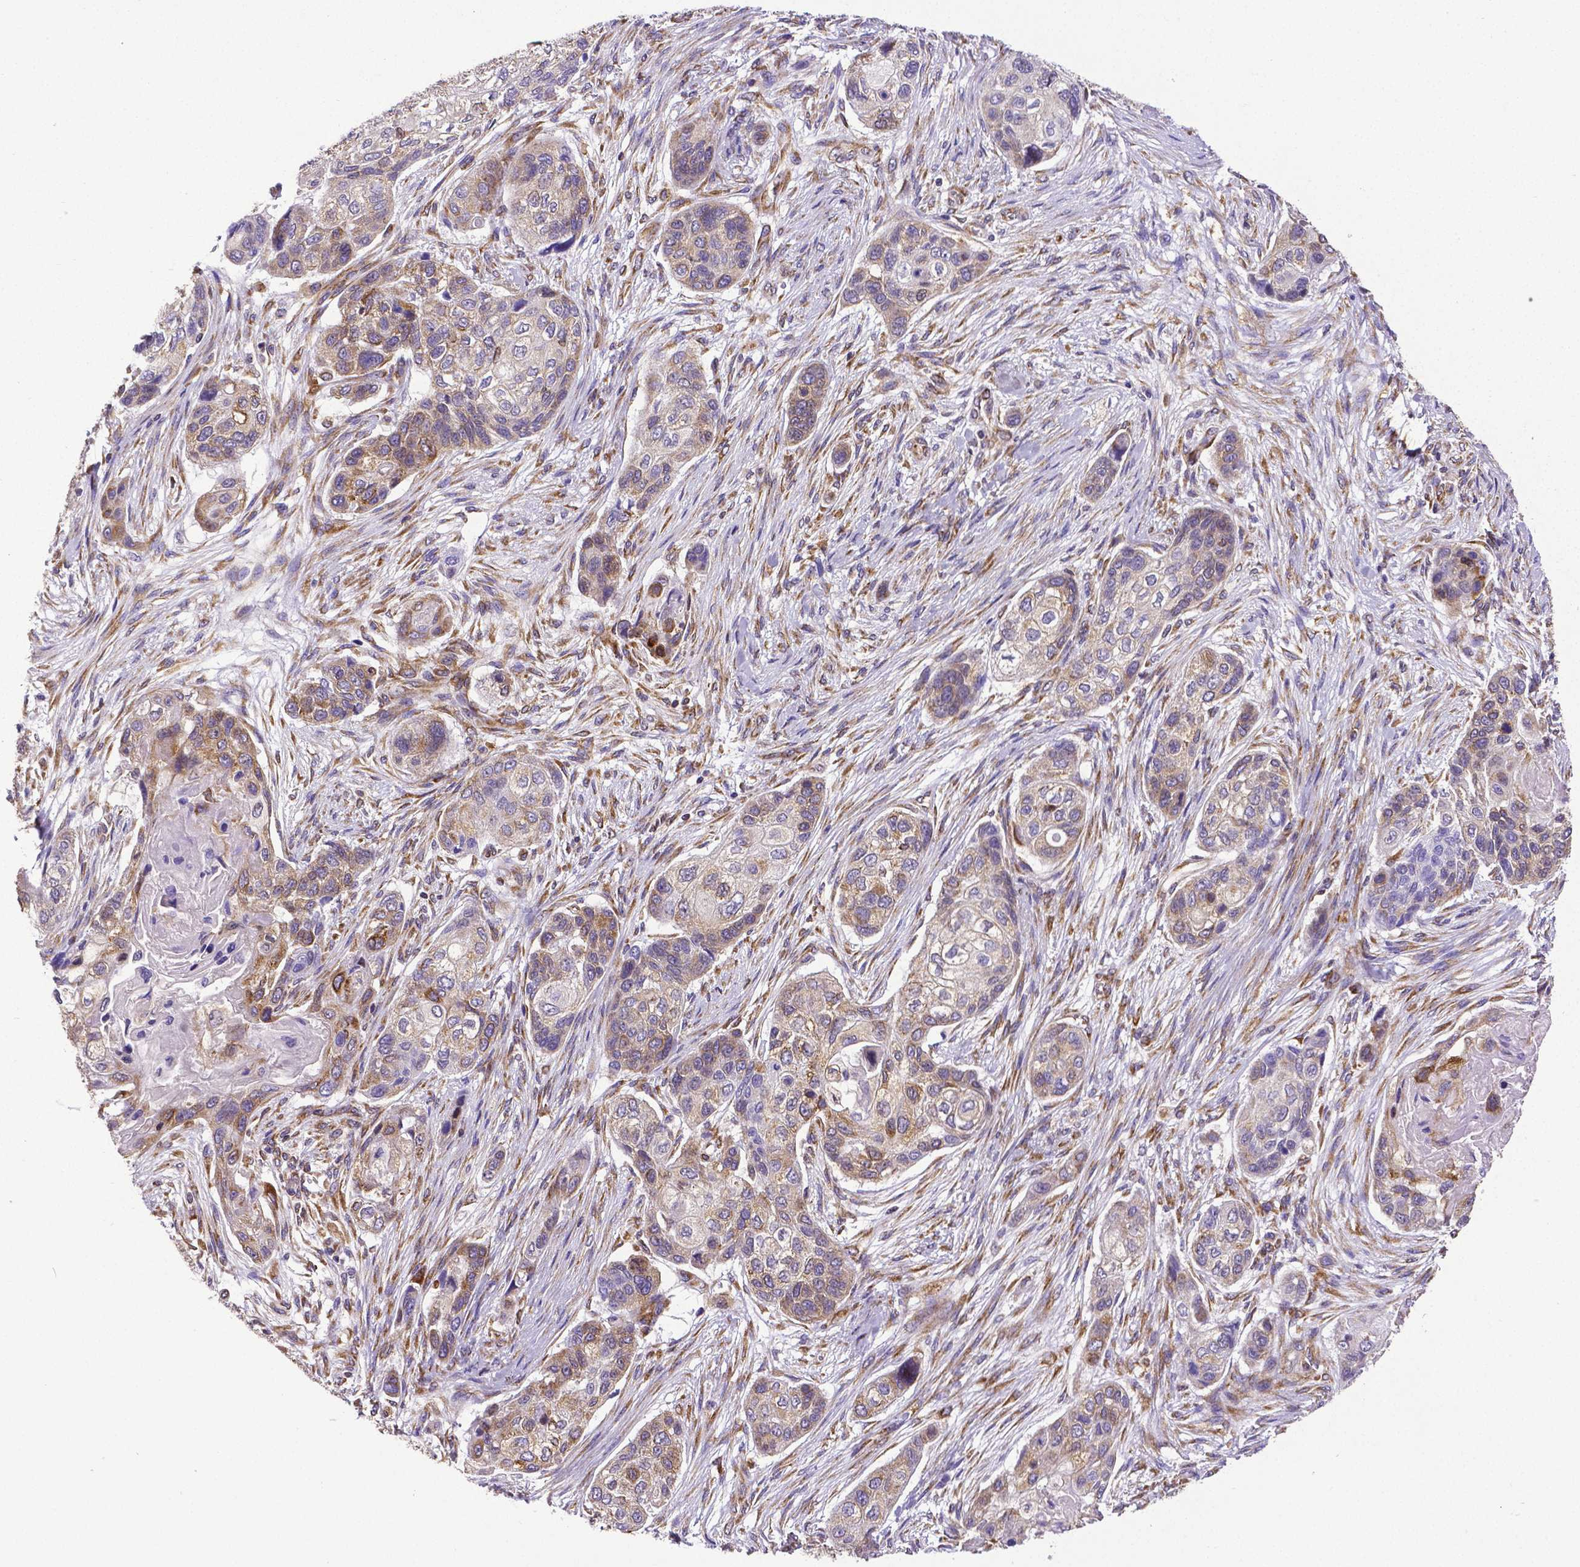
{"staining": {"intensity": "moderate", "quantity": "<25%", "location": "cytoplasmic/membranous"}, "tissue": "lung cancer", "cell_type": "Tumor cells", "image_type": "cancer", "snomed": [{"axis": "morphology", "description": "Squamous cell carcinoma, NOS"}, {"axis": "topography", "description": "Lung"}], "caption": "Immunohistochemistry of lung squamous cell carcinoma shows low levels of moderate cytoplasmic/membranous staining in about <25% of tumor cells.", "gene": "MTDH", "patient": {"sex": "male", "age": 69}}